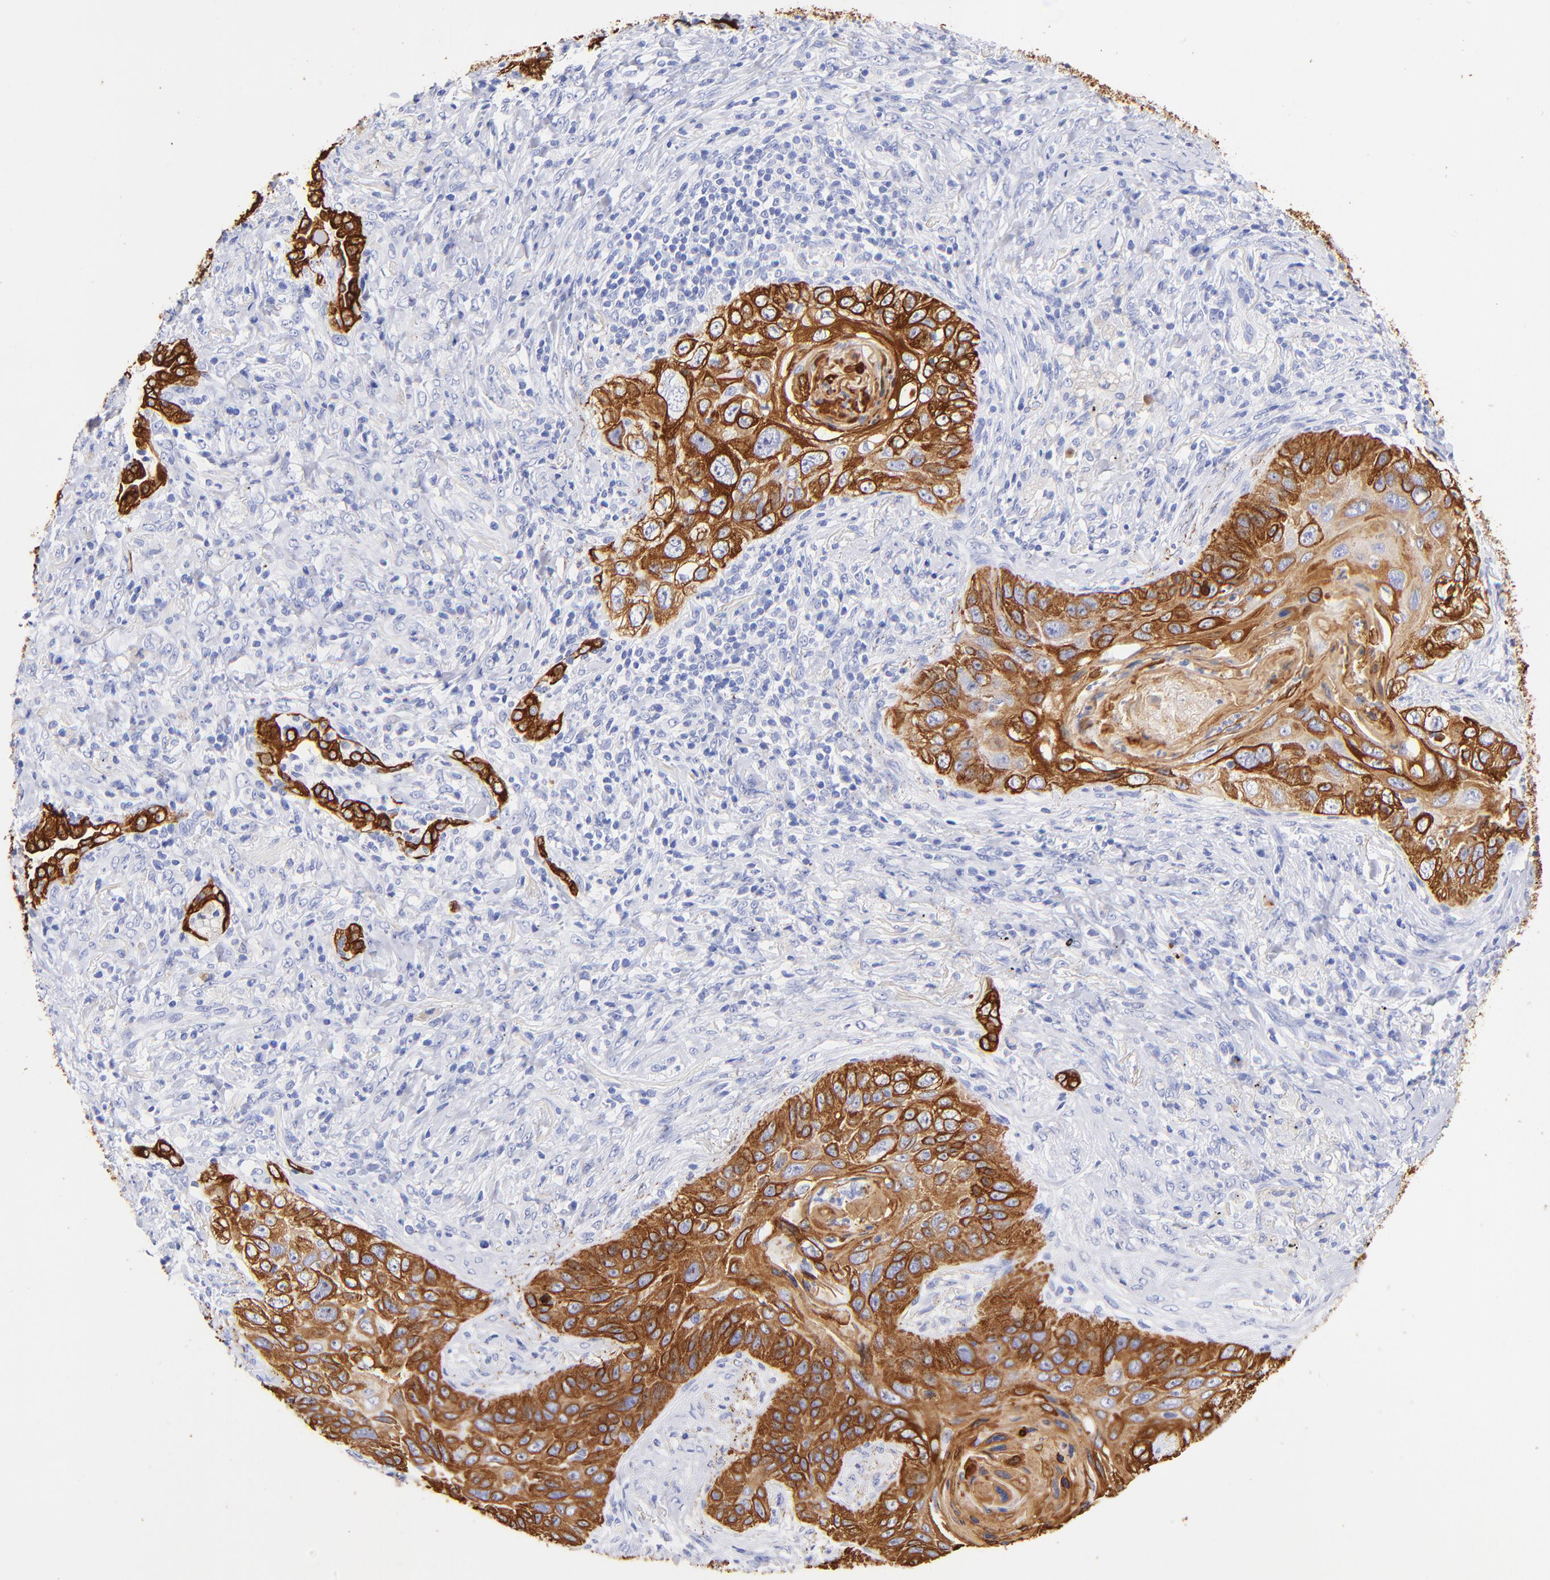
{"staining": {"intensity": "strong", "quantity": ">75%", "location": "cytoplasmic/membranous"}, "tissue": "lung cancer", "cell_type": "Tumor cells", "image_type": "cancer", "snomed": [{"axis": "morphology", "description": "Squamous cell carcinoma, NOS"}, {"axis": "topography", "description": "Lung"}], "caption": "Brown immunohistochemical staining in human lung cancer shows strong cytoplasmic/membranous staining in about >75% of tumor cells.", "gene": "KRT19", "patient": {"sex": "female", "age": 67}}